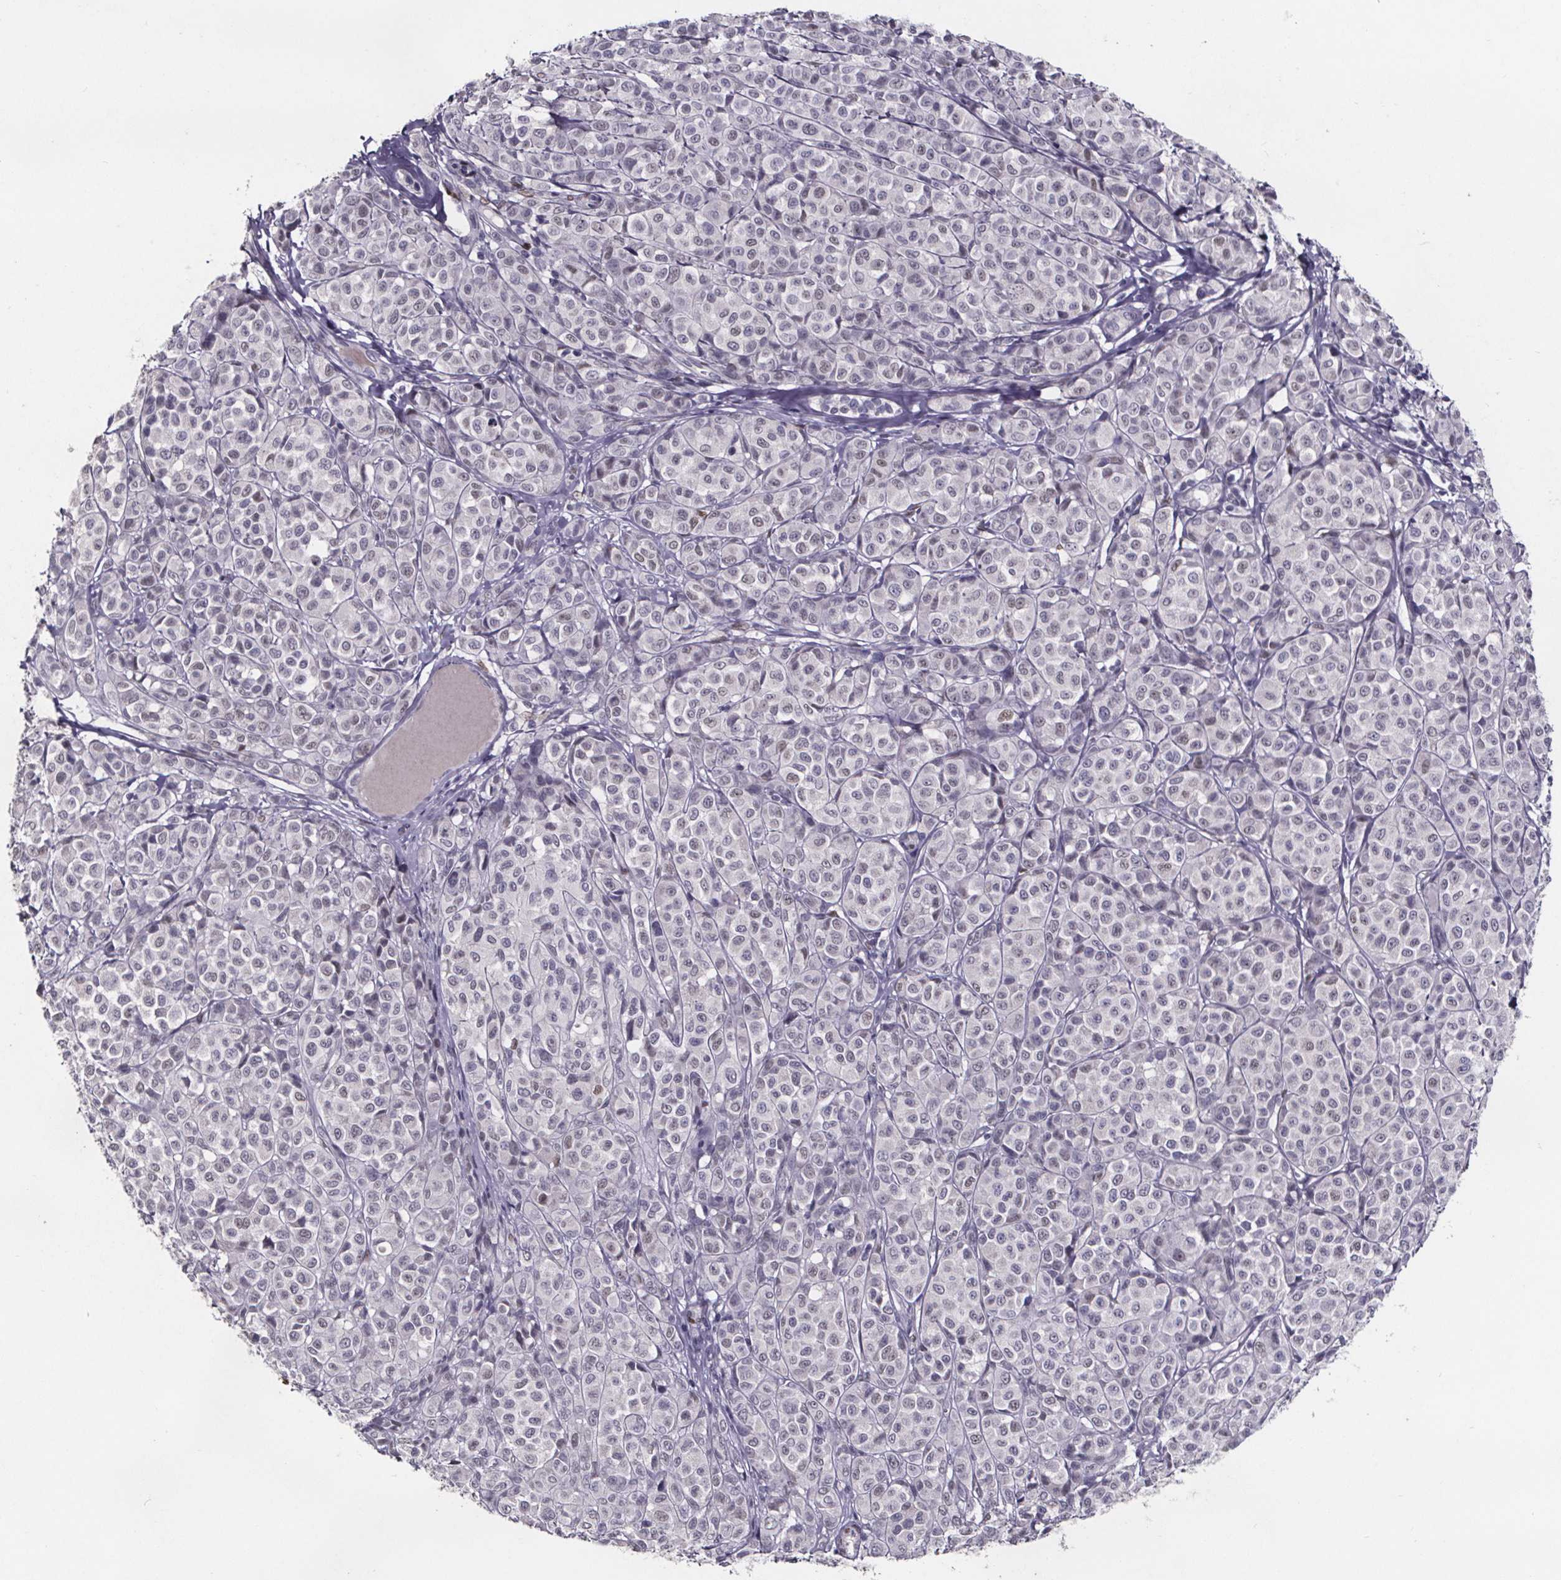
{"staining": {"intensity": "weak", "quantity": "<25%", "location": "nuclear"}, "tissue": "melanoma", "cell_type": "Tumor cells", "image_type": "cancer", "snomed": [{"axis": "morphology", "description": "Malignant melanoma, NOS"}, {"axis": "topography", "description": "Skin"}], "caption": "A high-resolution micrograph shows immunohistochemistry staining of malignant melanoma, which reveals no significant positivity in tumor cells. The staining is performed using DAB (3,3'-diaminobenzidine) brown chromogen with nuclei counter-stained in using hematoxylin.", "gene": "AR", "patient": {"sex": "male", "age": 89}}